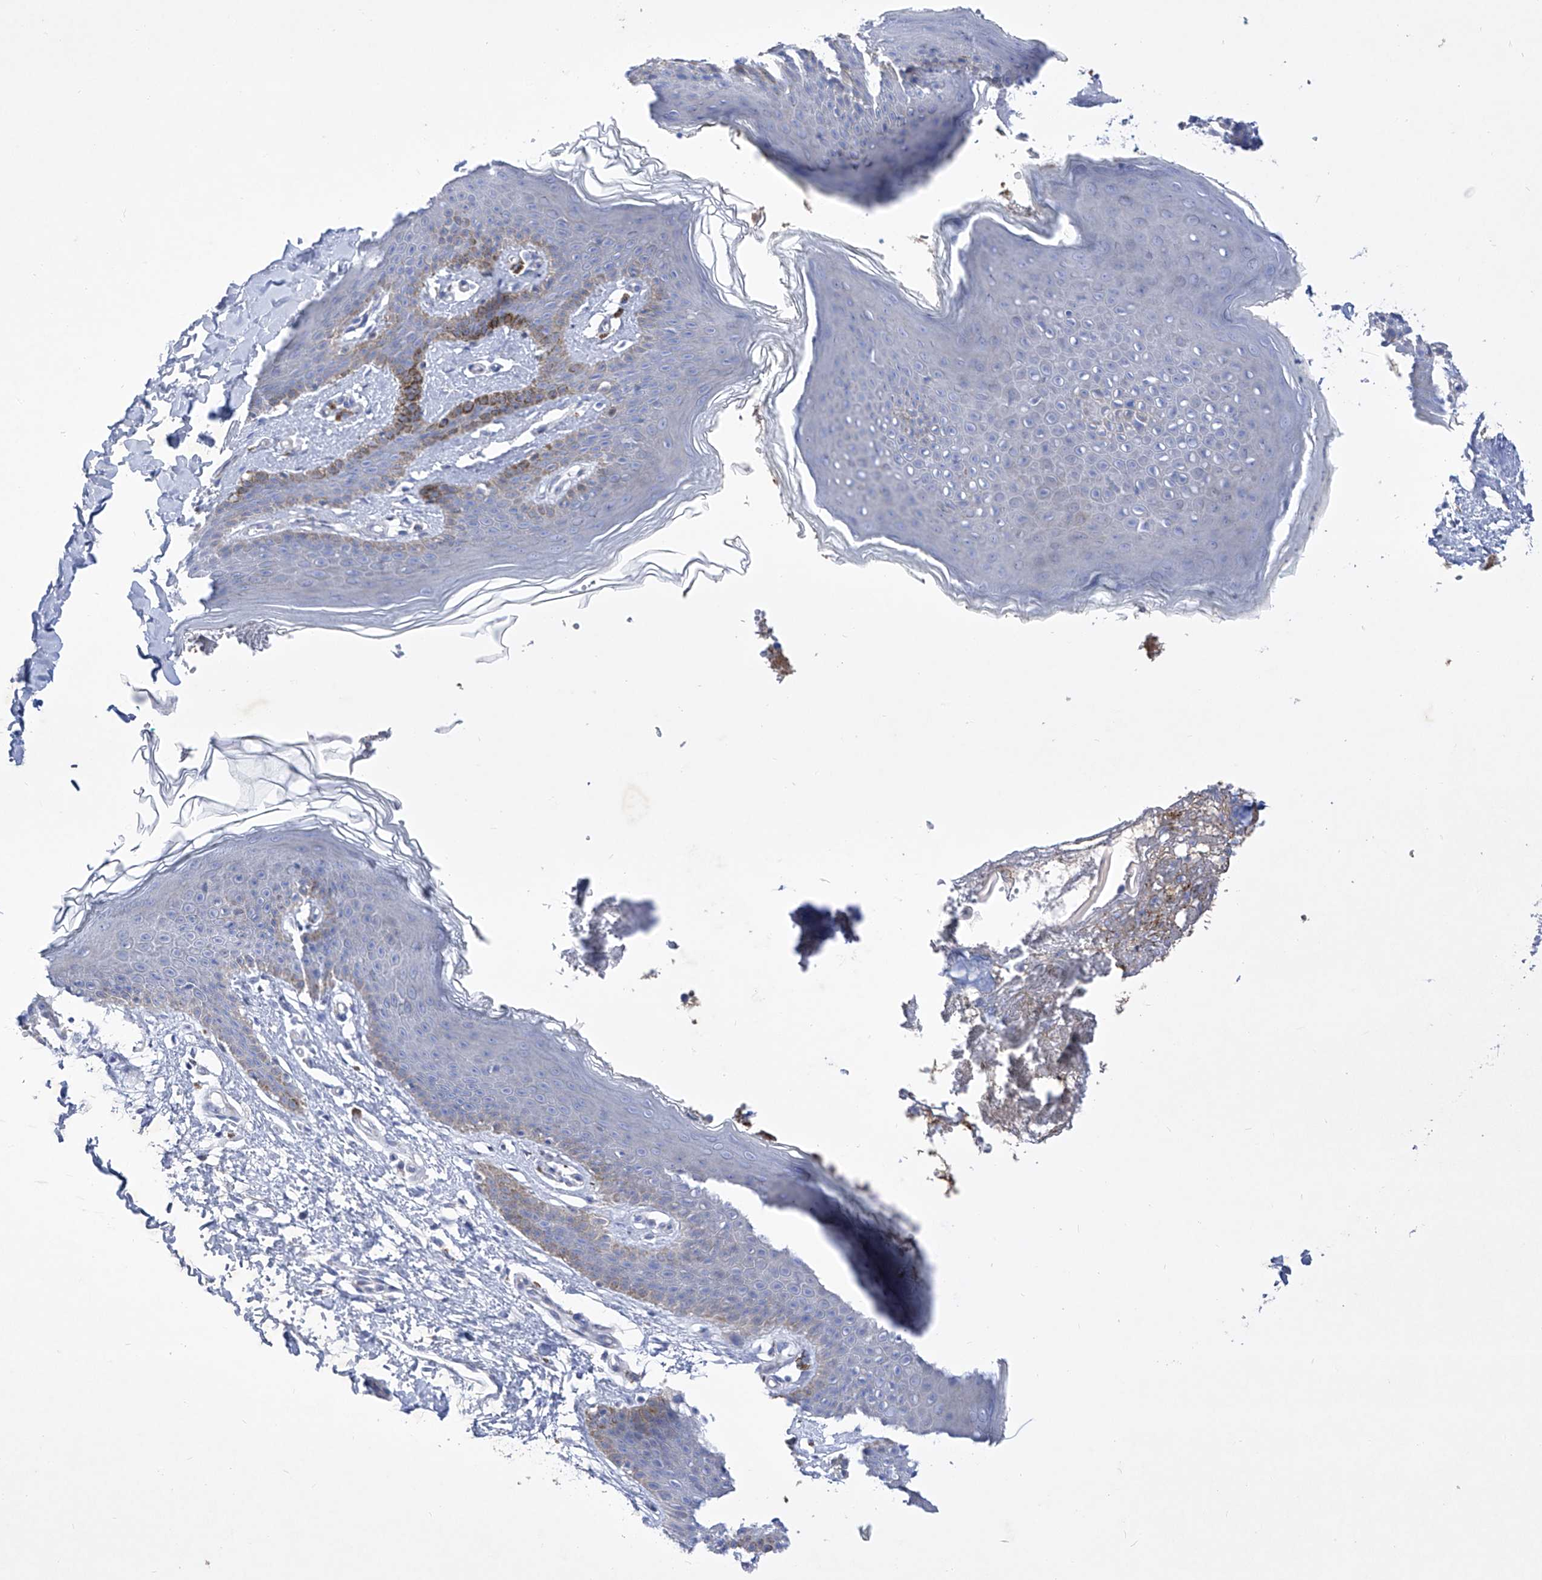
{"staining": {"intensity": "moderate", "quantity": "<25%", "location": "cytoplasmic/membranous"}, "tissue": "skin", "cell_type": "Epidermal cells", "image_type": "normal", "snomed": [{"axis": "morphology", "description": "Normal tissue, NOS"}, {"axis": "topography", "description": "Vulva"}], "caption": "High-power microscopy captured an IHC micrograph of unremarkable skin, revealing moderate cytoplasmic/membranous expression in approximately <25% of epidermal cells.", "gene": "C1orf87", "patient": {"sex": "female", "age": 66}}